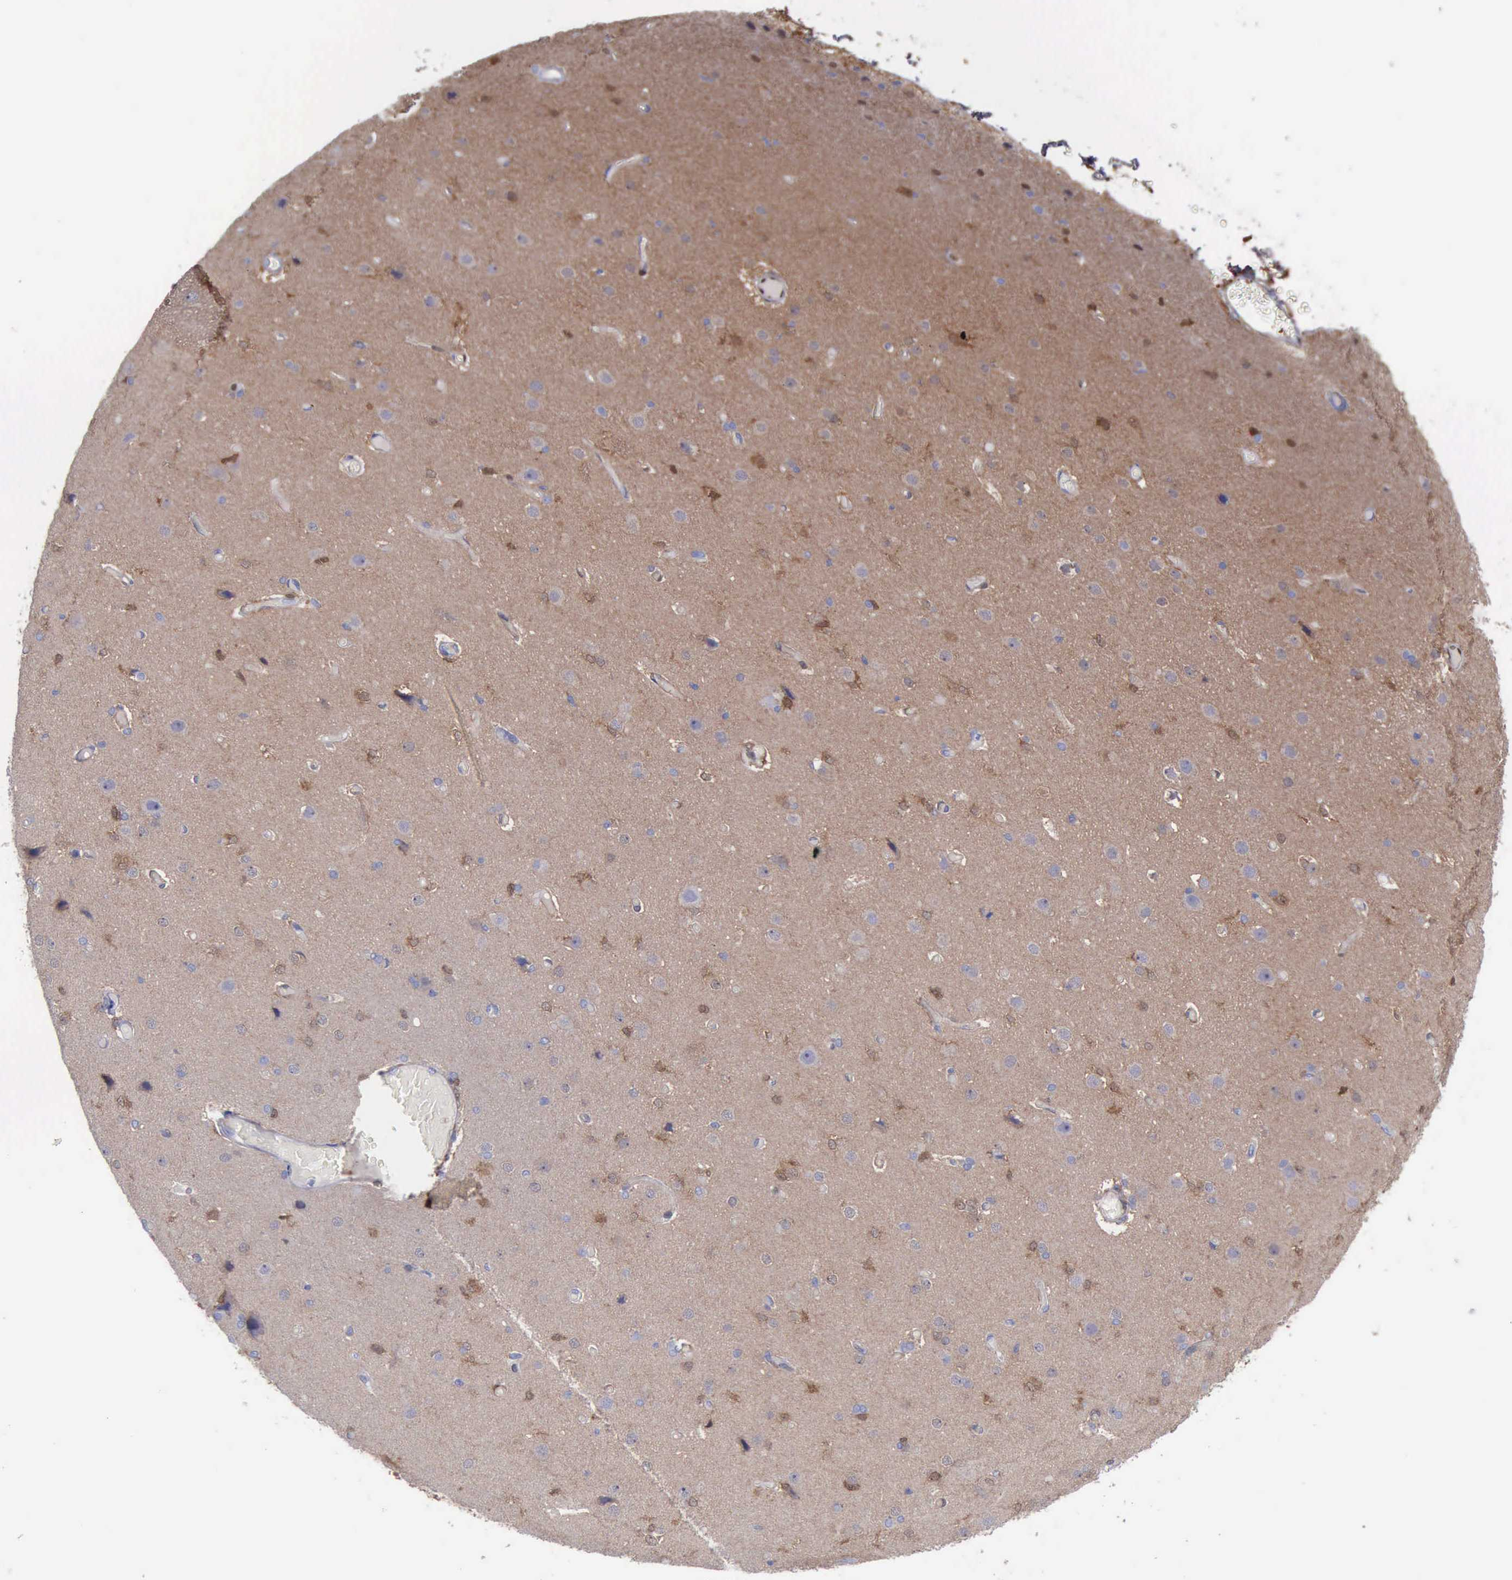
{"staining": {"intensity": "negative", "quantity": "none", "location": "none"}, "tissue": "cerebral cortex", "cell_type": "Endothelial cells", "image_type": "normal", "snomed": [{"axis": "morphology", "description": "Normal tissue, NOS"}, {"axis": "morphology", "description": "Glioma, malignant, High grade"}, {"axis": "topography", "description": "Cerebral cortex"}], "caption": "The photomicrograph shows no staining of endothelial cells in normal cerebral cortex. Brightfield microscopy of IHC stained with DAB (brown) and hematoxylin (blue), captured at high magnification.", "gene": "FHL1", "patient": {"sex": "male", "age": 77}}